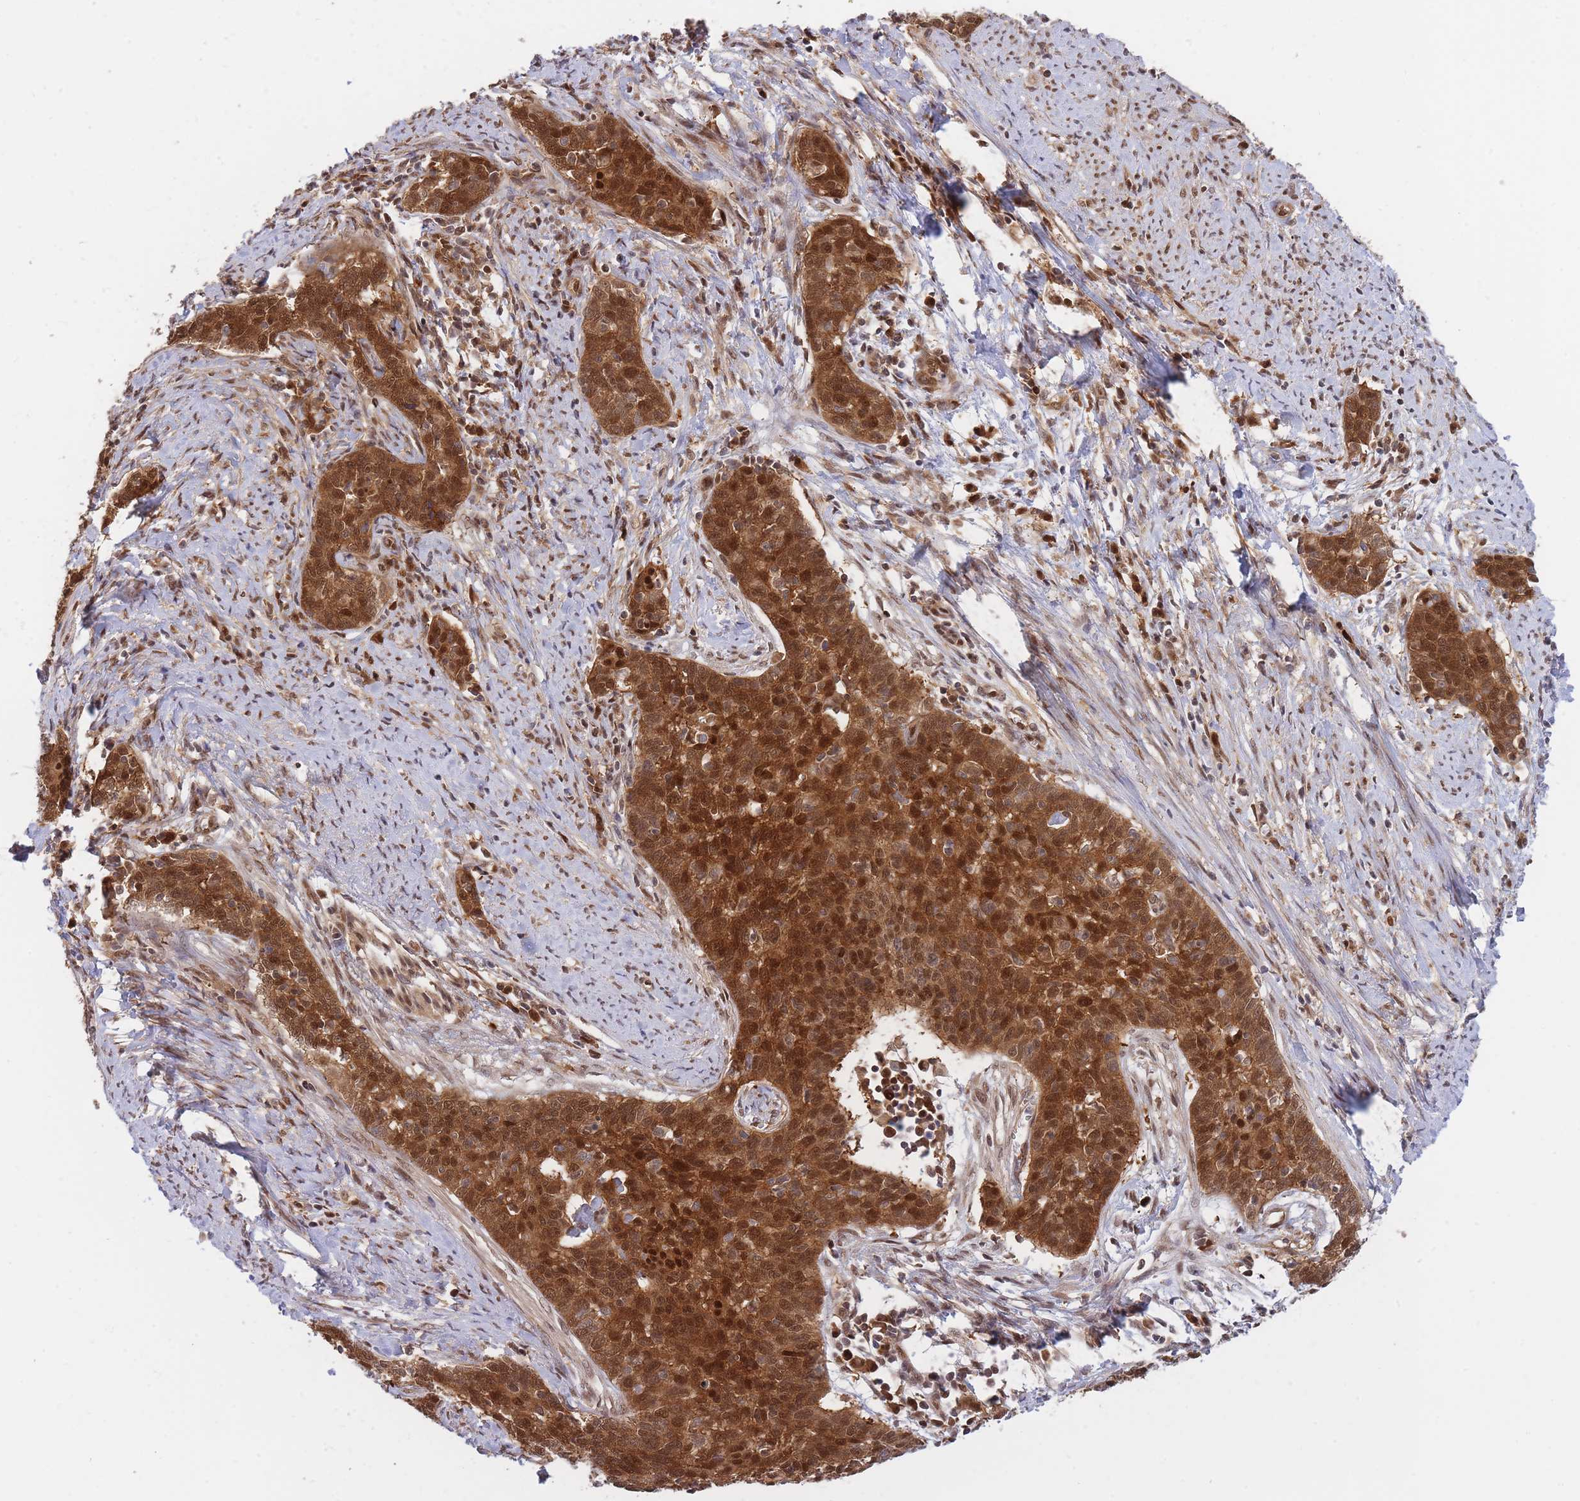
{"staining": {"intensity": "strong", "quantity": ">75%", "location": "cytoplasmic/membranous,nuclear"}, "tissue": "cervical cancer", "cell_type": "Tumor cells", "image_type": "cancer", "snomed": [{"axis": "morphology", "description": "Squamous cell carcinoma, NOS"}, {"axis": "topography", "description": "Cervix"}], "caption": "This image shows cervical cancer stained with immunohistochemistry to label a protein in brown. The cytoplasmic/membranous and nuclear of tumor cells show strong positivity for the protein. Nuclei are counter-stained blue.", "gene": "NSFL1C", "patient": {"sex": "female", "age": 39}}